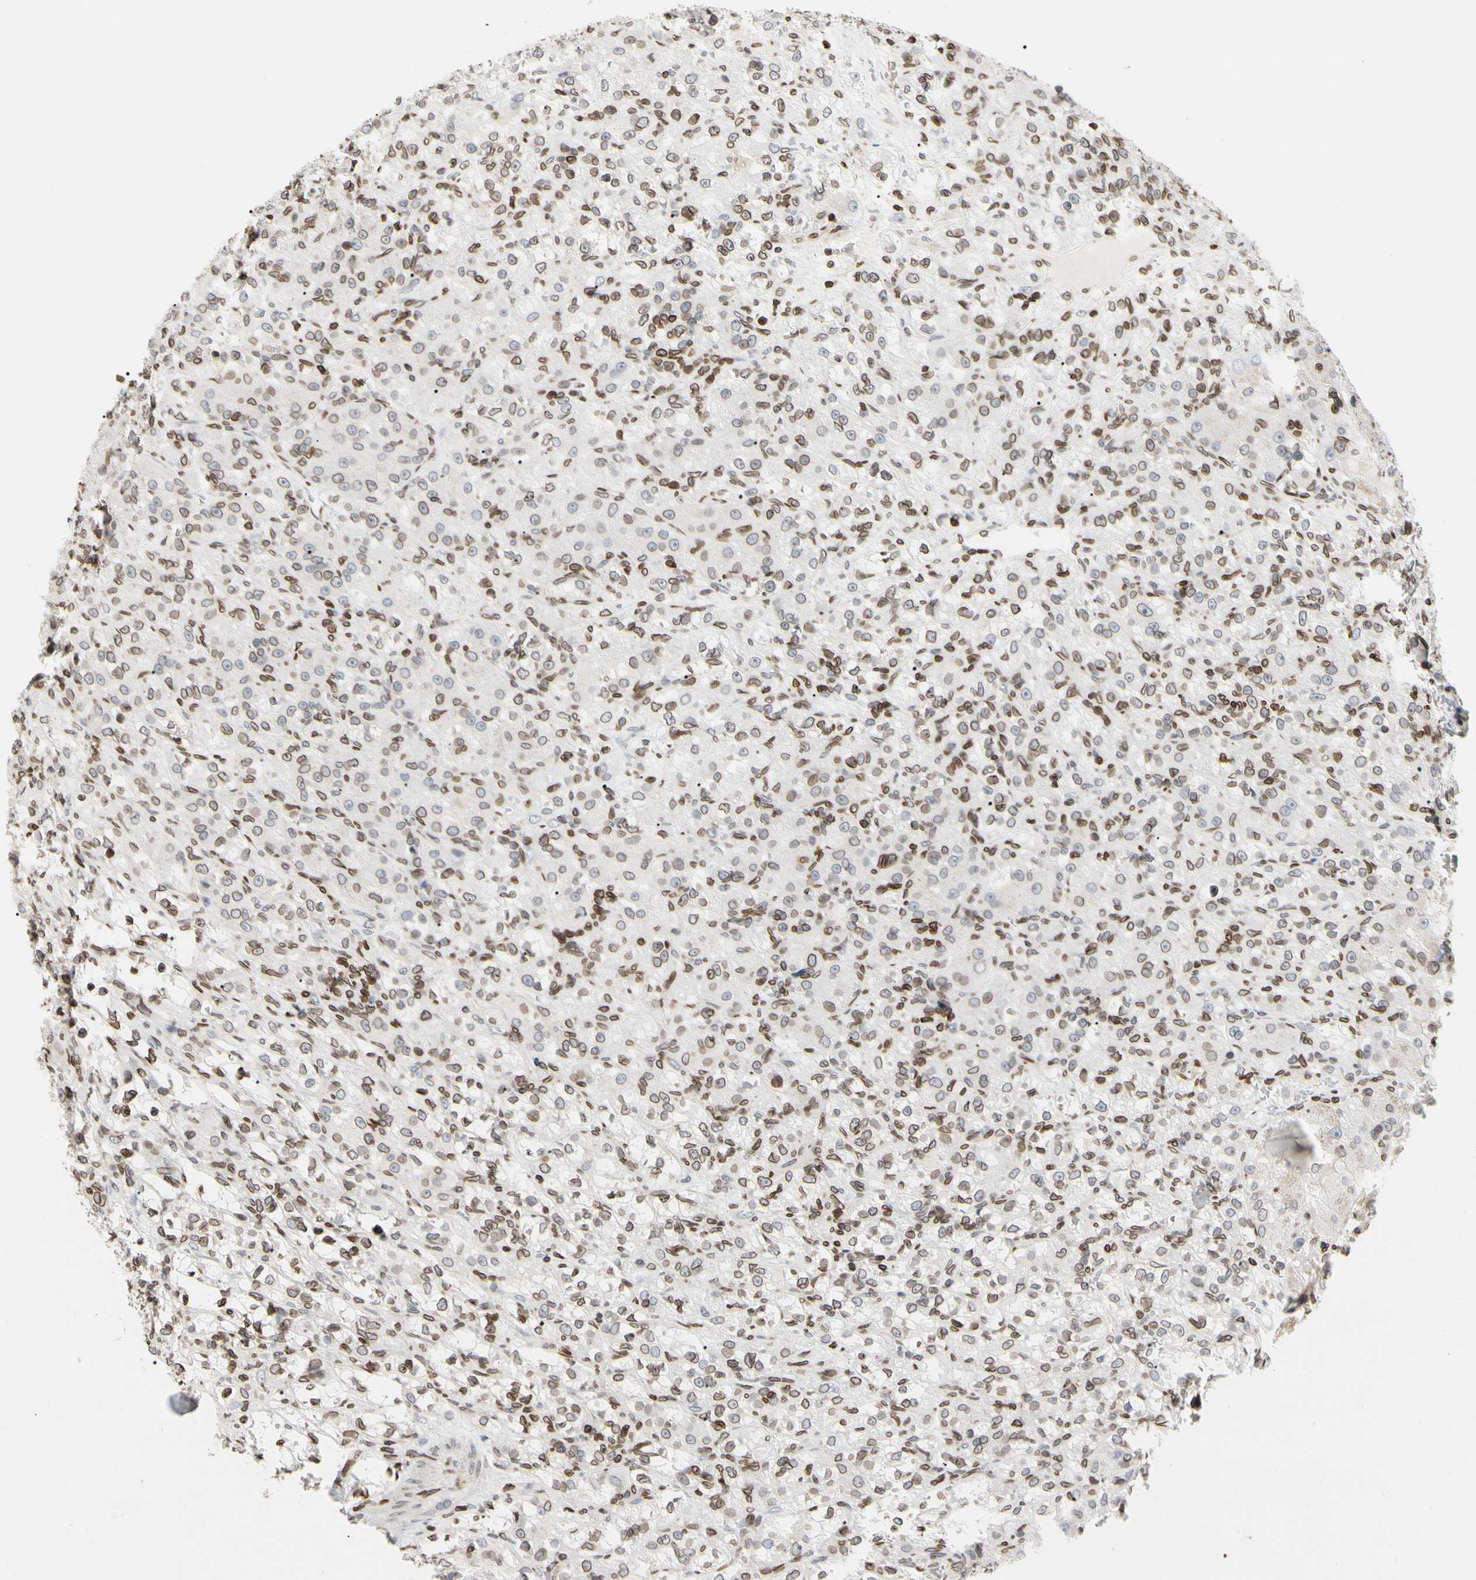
{"staining": {"intensity": "moderate", "quantity": "25%-75%", "location": "cytoplasmic/membranous,nuclear"}, "tissue": "renal cancer", "cell_type": "Tumor cells", "image_type": "cancer", "snomed": [{"axis": "morphology", "description": "Normal tissue, NOS"}, {"axis": "morphology", "description": "Adenocarcinoma, NOS"}, {"axis": "topography", "description": "Kidney"}], "caption": "A brown stain labels moderate cytoplasmic/membranous and nuclear expression of a protein in renal cancer (adenocarcinoma) tumor cells. Nuclei are stained in blue.", "gene": "TMPO", "patient": {"sex": "male", "age": 61}}